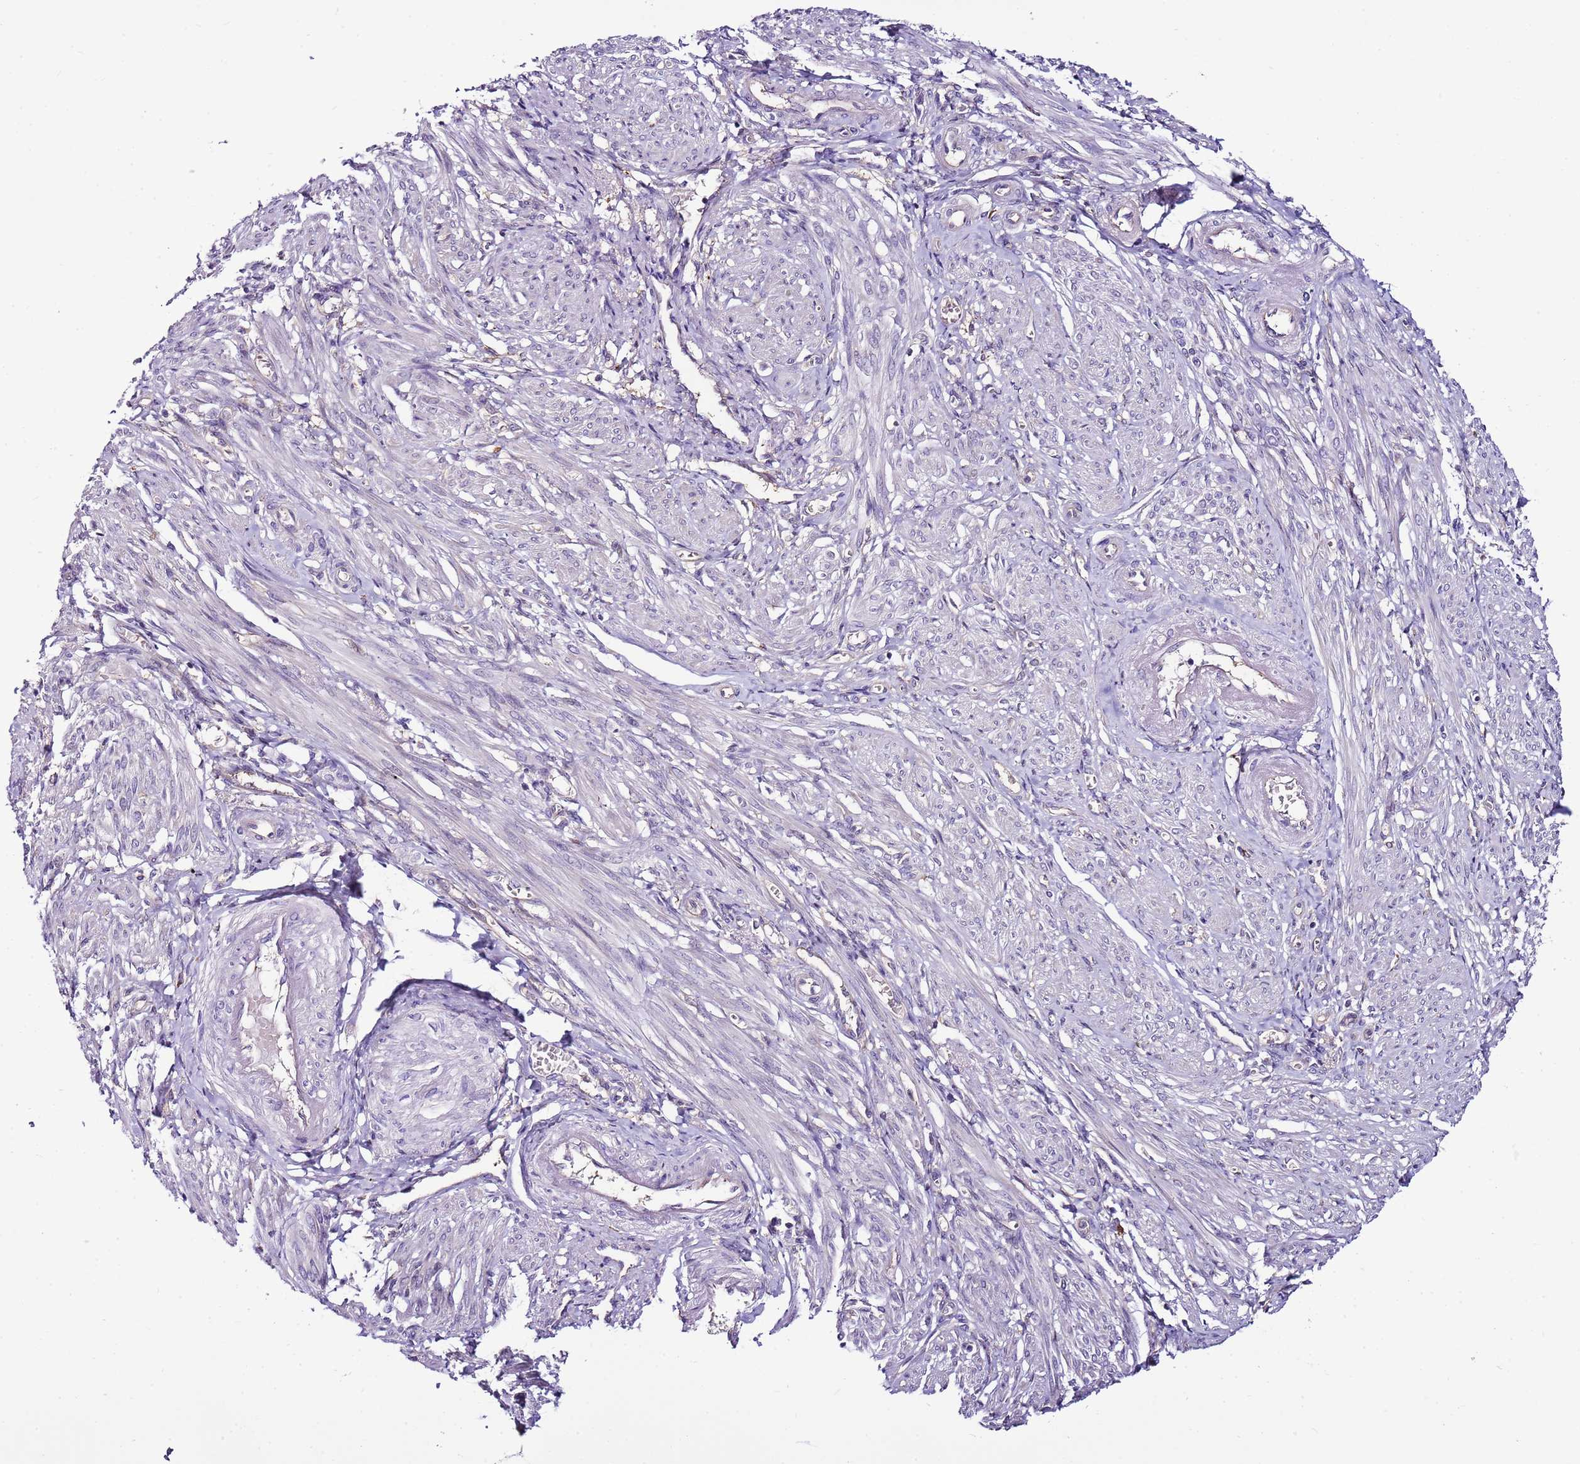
{"staining": {"intensity": "negative", "quantity": "none", "location": "none"}, "tissue": "smooth muscle", "cell_type": "Smooth muscle cells", "image_type": "normal", "snomed": [{"axis": "morphology", "description": "Normal tissue, NOS"}, {"axis": "topography", "description": "Smooth muscle"}], "caption": "Immunohistochemistry of benign smooth muscle demonstrates no positivity in smooth muscle cells. The staining was performed using DAB (3,3'-diaminobenzidine) to visualize the protein expression in brown, while the nuclei were stained in blue with hematoxylin (Magnification: 20x).", "gene": "ATXN2L", "patient": {"sex": "female", "age": 39}}